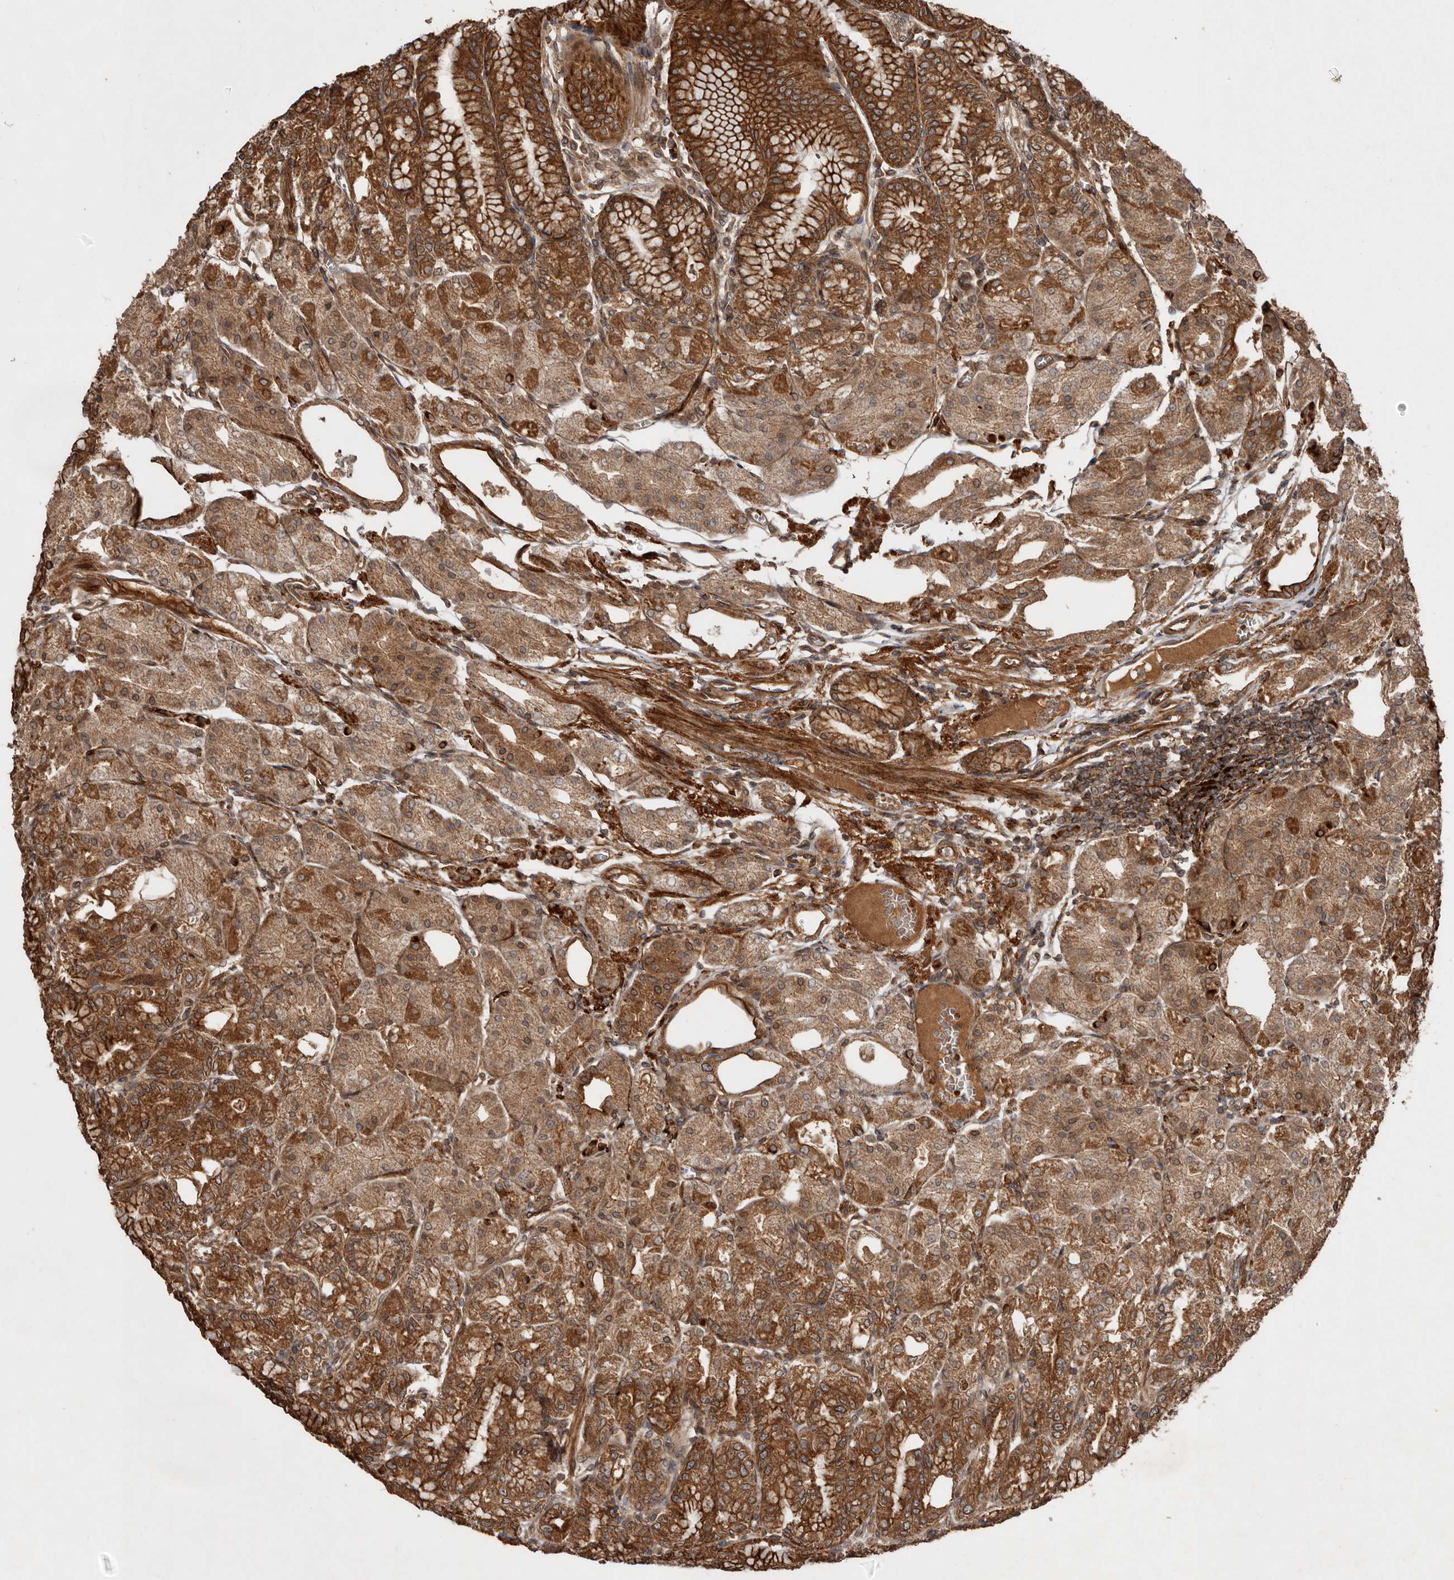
{"staining": {"intensity": "moderate", "quantity": ">75%", "location": "cytoplasmic/membranous,nuclear"}, "tissue": "stomach", "cell_type": "Glandular cells", "image_type": "normal", "snomed": [{"axis": "morphology", "description": "Normal tissue, NOS"}, {"axis": "topography", "description": "Stomach, lower"}], "caption": "Approximately >75% of glandular cells in normal stomach demonstrate moderate cytoplasmic/membranous,nuclear protein staining as visualized by brown immunohistochemical staining.", "gene": "STK36", "patient": {"sex": "male", "age": 71}}